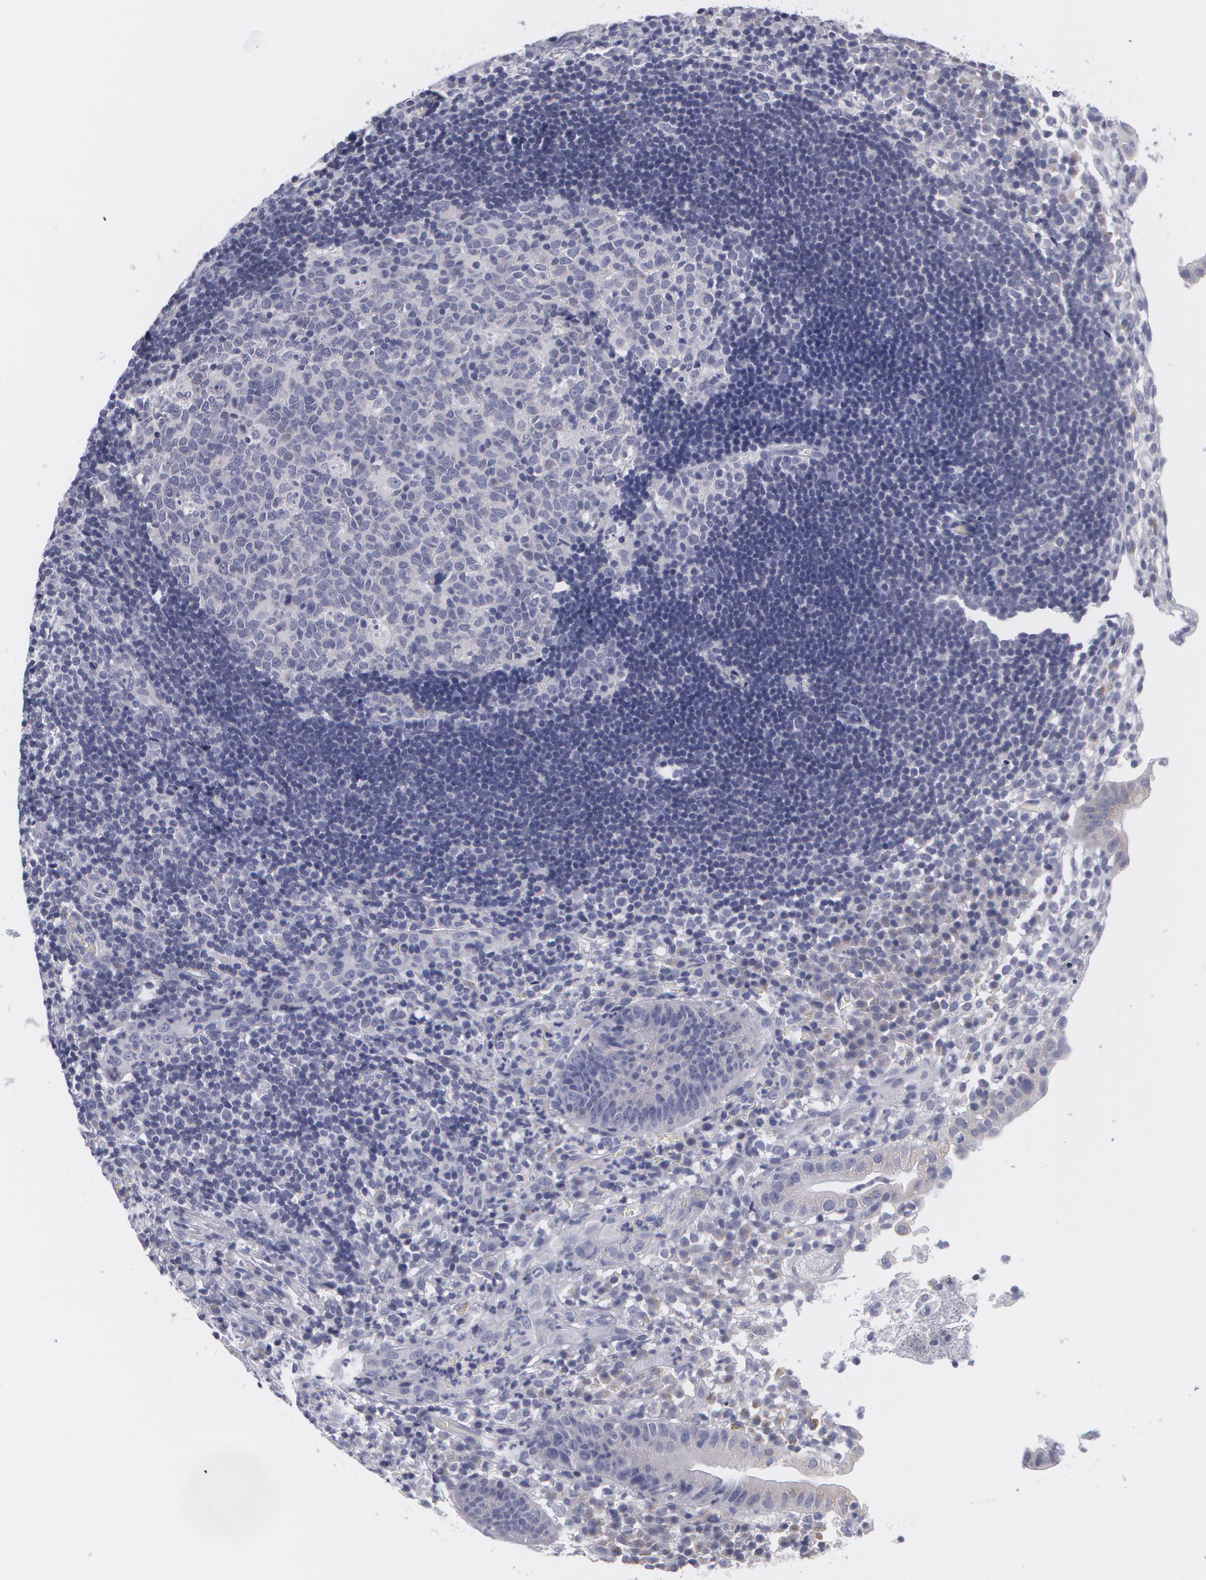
{"staining": {"intensity": "negative", "quantity": "none", "location": "none"}, "tissue": "appendix", "cell_type": "Glandular cells", "image_type": "normal", "snomed": [{"axis": "morphology", "description": "Normal tissue, NOS"}, {"axis": "topography", "description": "Appendix"}], "caption": "DAB immunohistochemical staining of unremarkable human appendix displays no significant positivity in glandular cells.", "gene": "MBNL3", "patient": {"sex": "male", "age": 25}}